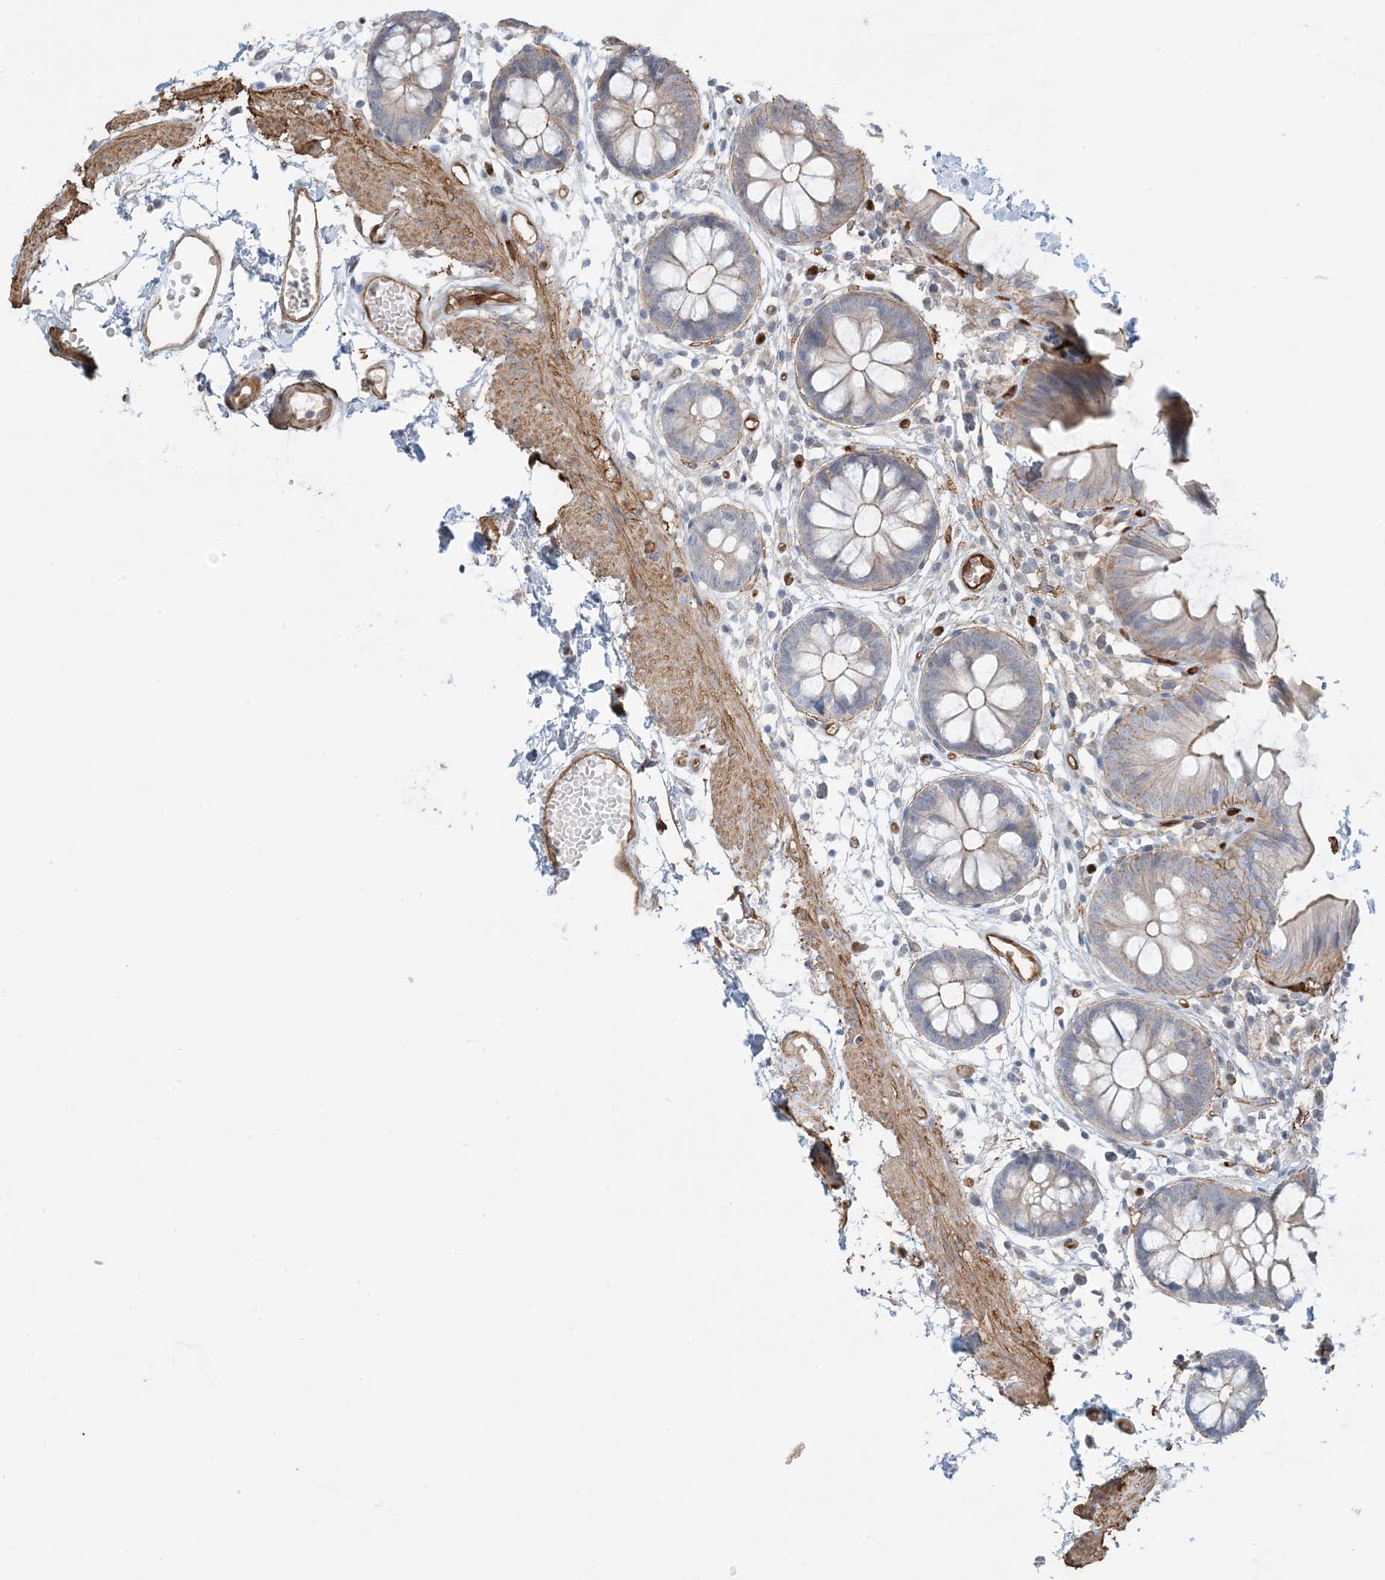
{"staining": {"intensity": "strong", "quantity": ">75%", "location": "cytoplasmic/membranous"}, "tissue": "colon", "cell_type": "Endothelial cells", "image_type": "normal", "snomed": [{"axis": "morphology", "description": "Normal tissue, NOS"}, {"axis": "topography", "description": "Colon"}], "caption": "This photomicrograph reveals immunohistochemistry (IHC) staining of normal human colon, with high strong cytoplasmic/membranous staining in approximately >75% of endothelial cells.", "gene": "PPM1F", "patient": {"sex": "male", "age": 56}}